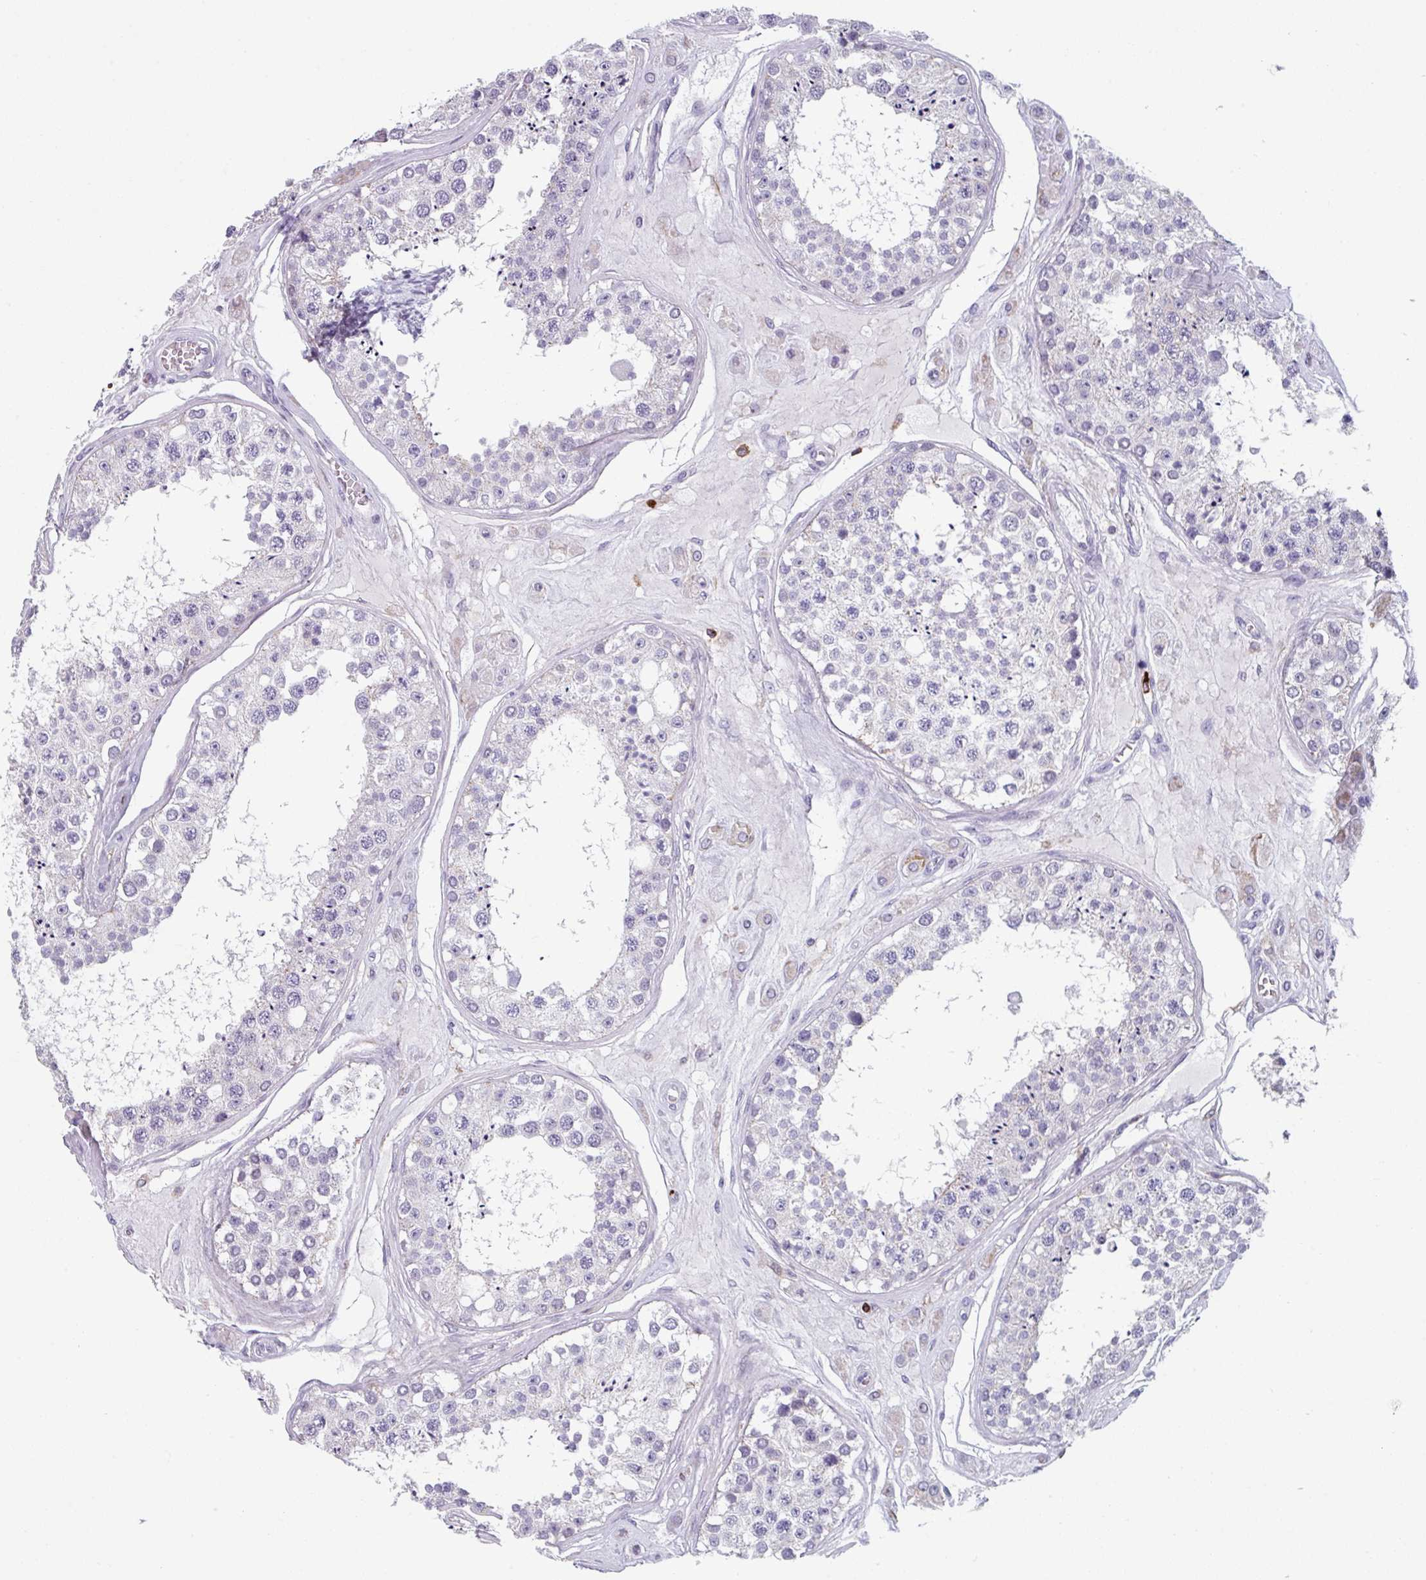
{"staining": {"intensity": "negative", "quantity": "none", "location": "none"}, "tissue": "testis", "cell_type": "Cells in seminiferous ducts", "image_type": "normal", "snomed": [{"axis": "morphology", "description": "Normal tissue, NOS"}, {"axis": "topography", "description": "Testis"}], "caption": "Image shows no protein positivity in cells in seminiferous ducts of normal testis. (Brightfield microscopy of DAB (3,3'-diaminobenzidine) immunohistochemistry (IHC) at high magnification).", "gene": "EXOSC5", "patient": {"sex": "male", "age": 25}}